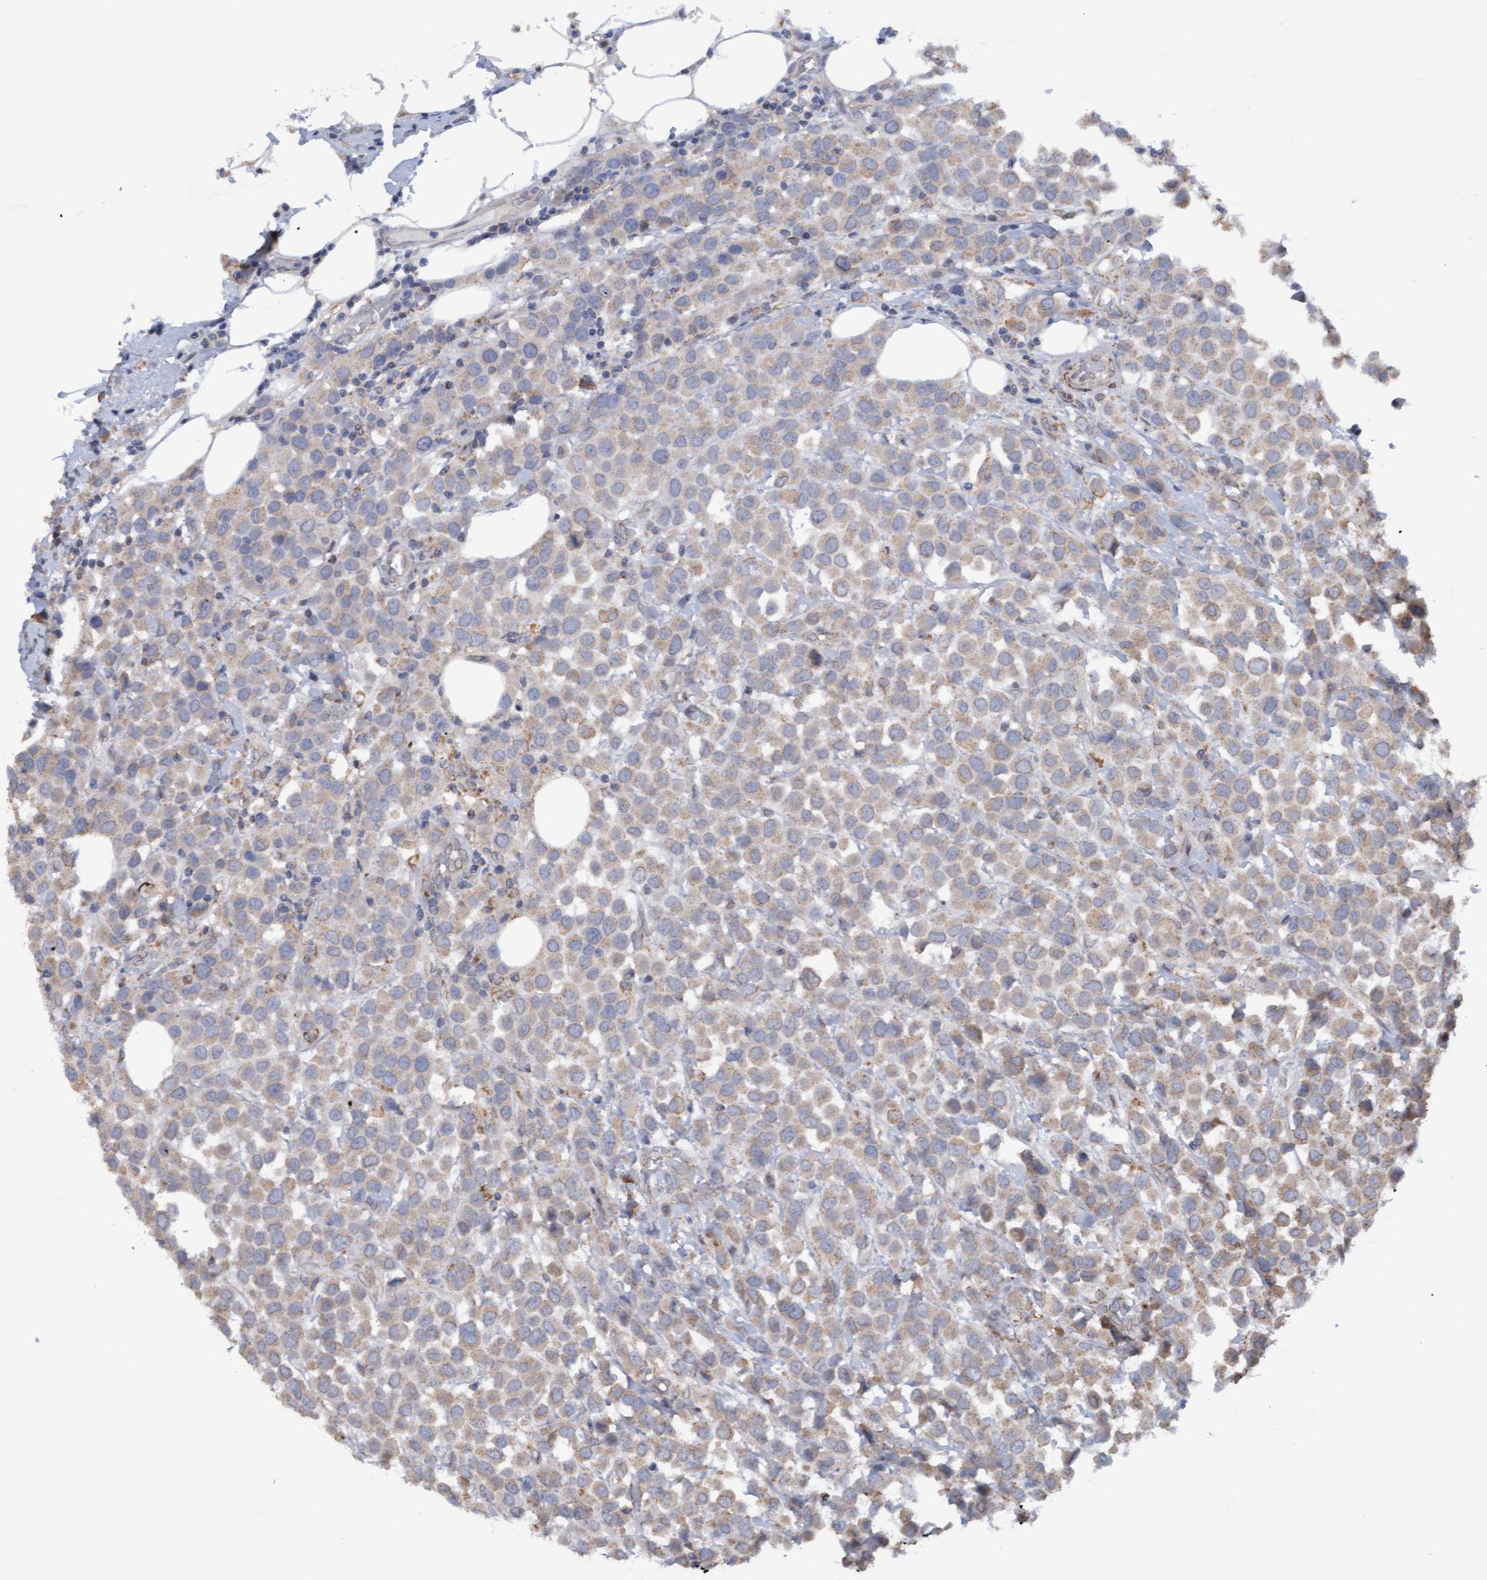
{"staining": {"intensity": "weak", "quantity": "<25%", "location": "cytoplasmic/membranous"}, "tissue": "breast cancer", "cell_type": "Tumor cells", "image_type": "cancer", "snomed": [{"axis": "morphology", "description": "Duct carcinoma"}, {"axis": "topography", "description": "Breast"}], "caption": "High magnification brightfield microscopy of infiltrating ductal carcinoma (breast) stained with DAB (3,3'-diaminobenzidine) (brown) and counterstained with hematoxylin (blue): tumor cells show no significant staining. (DAB immunohistochemistry (IHC) with hematoxylin counter stain).", "gene": "MGLL", "patient": {"sex": "female", "age": 61}}